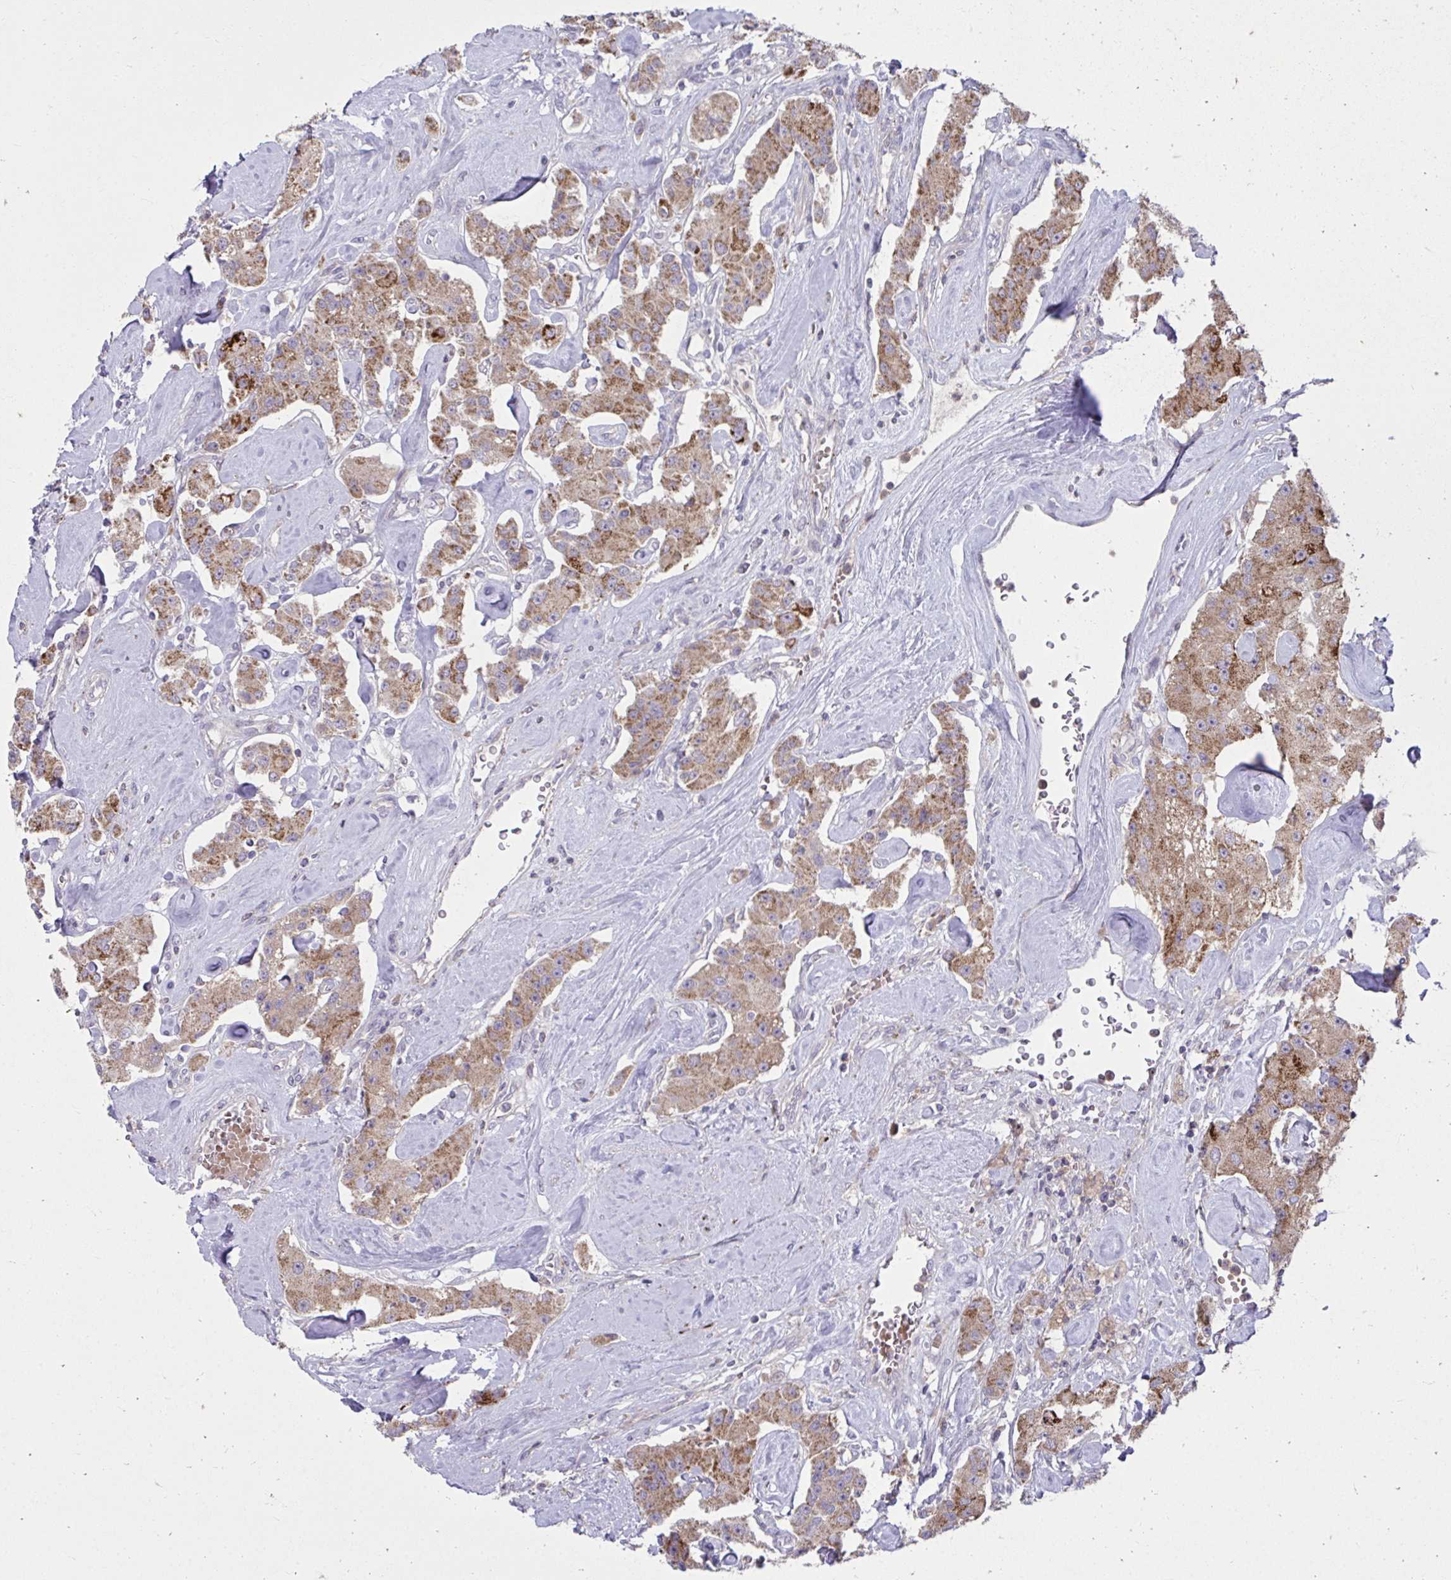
{"staining": {"intensity": "moderate", "quantity": ">75%", "location": "cytoplasmic/membranous"}, "tissue": "carcinoid", "cell_type": "Tumor cells", "image_type": "cancer", "snomed": [{"axis": "morphology", "description": "Carcinoid, malignant, NOS"}, {"axis": "topography", "description": "Pancreas"}], "caption": "Moderate cytoplasmic/membranous protein expression is present in approximately >75% of tumor cells in carcinoid.", "gene": "C16orf54", "patient": {"sex": "male", "age": 41}}